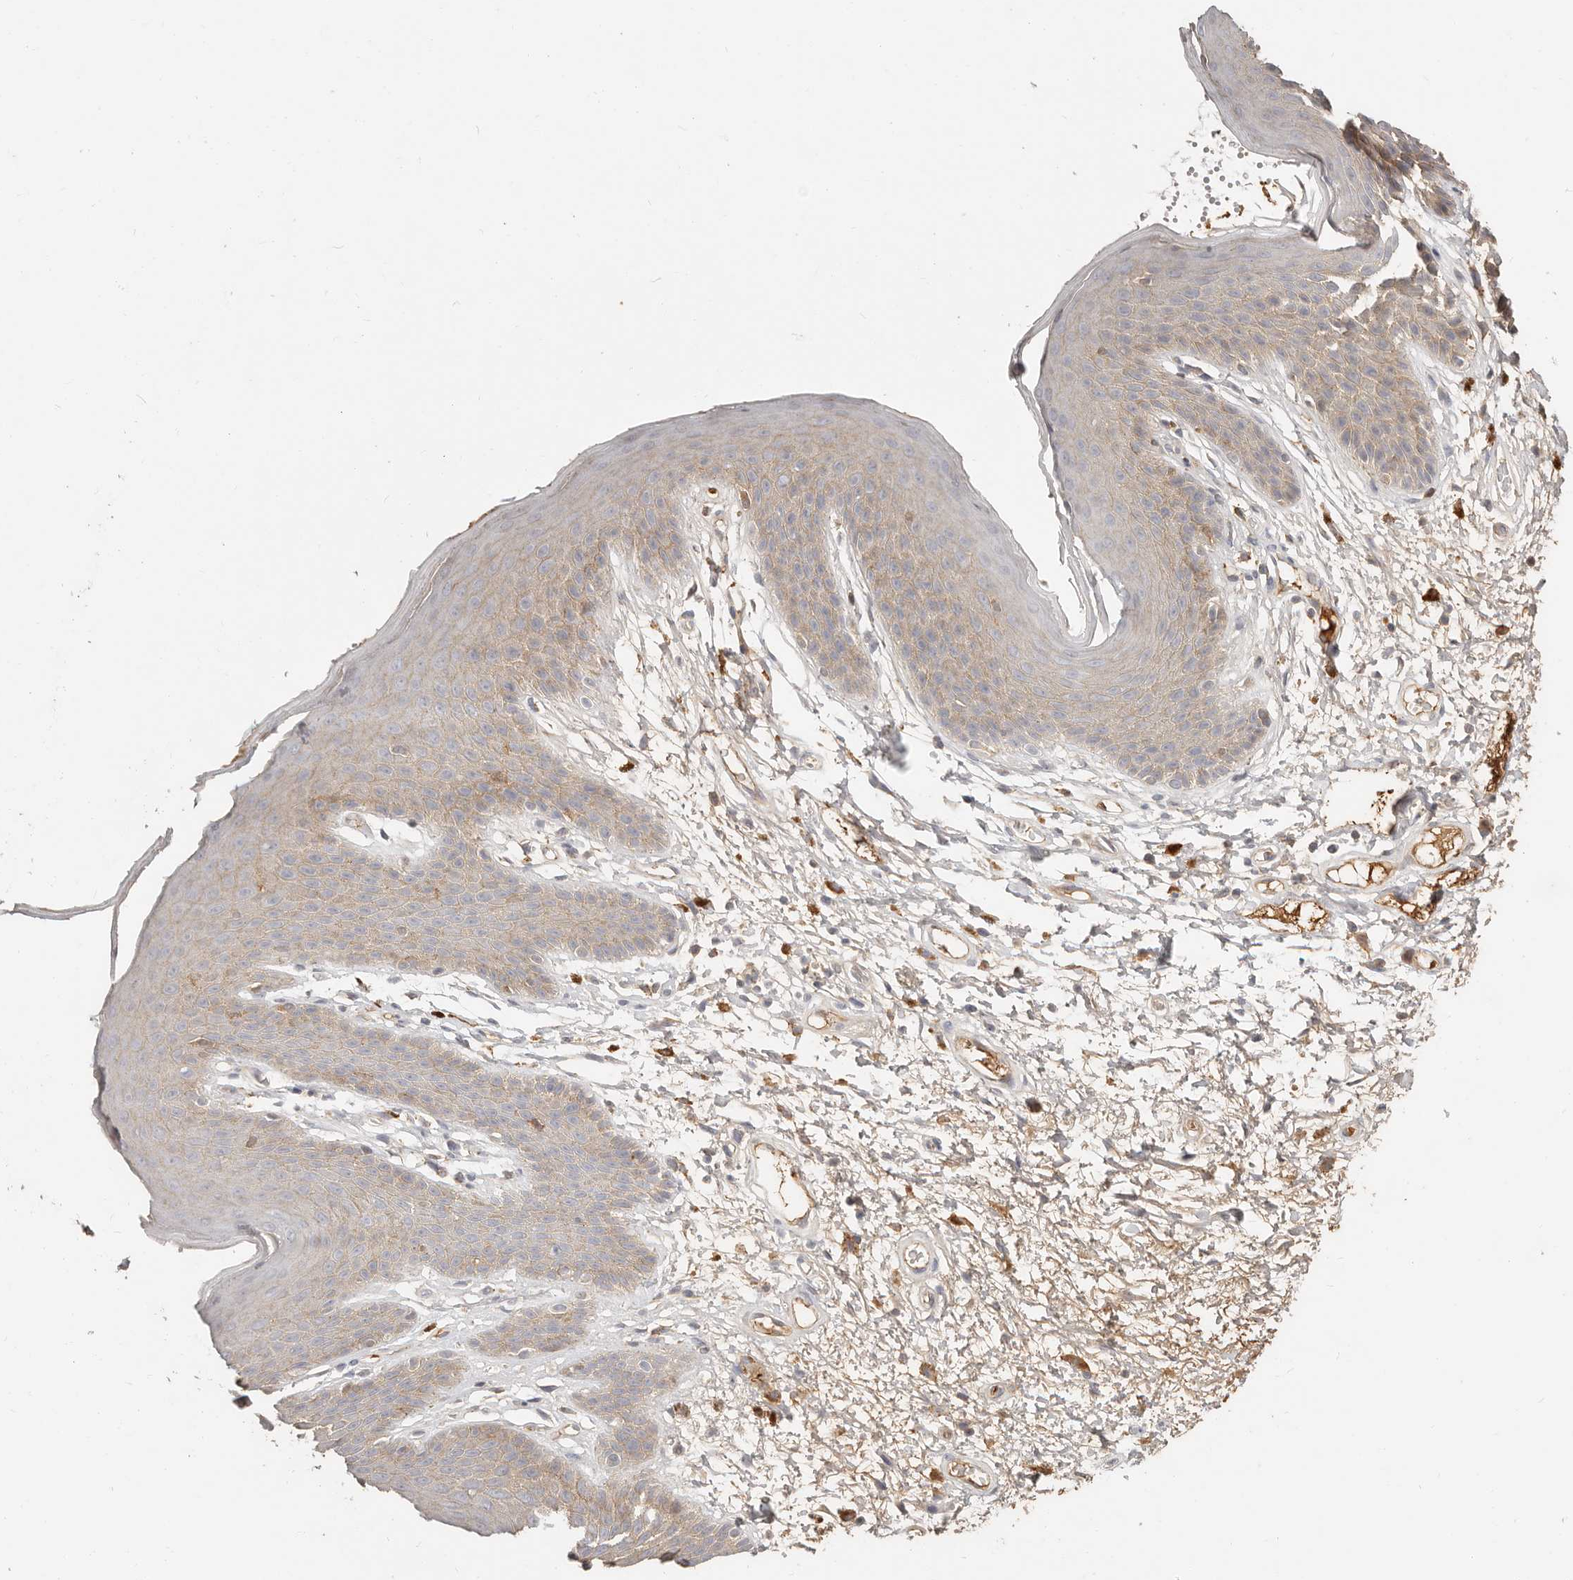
{"staining": {"intensity": "moderate", "quantity": "25%-75%", "location": "cytoplasmic/membranous"}, "tissue": "skin", "cell_type": "Epidermal cells", "image_type": "normal", "snomed": [{"axis": "morphology", "description": "Normal tissue, NOS"}, {"axis": "topography", "description": "Anal"}], "caption": "This is an image of immunohistochemistry (IHC) staining of unremarkable skin, which shows moderate staining in the cytoplasmic/membranous of epidermal cells.", "gene": "MTFR2", "patient": {"sex": "male", "age": 74}}